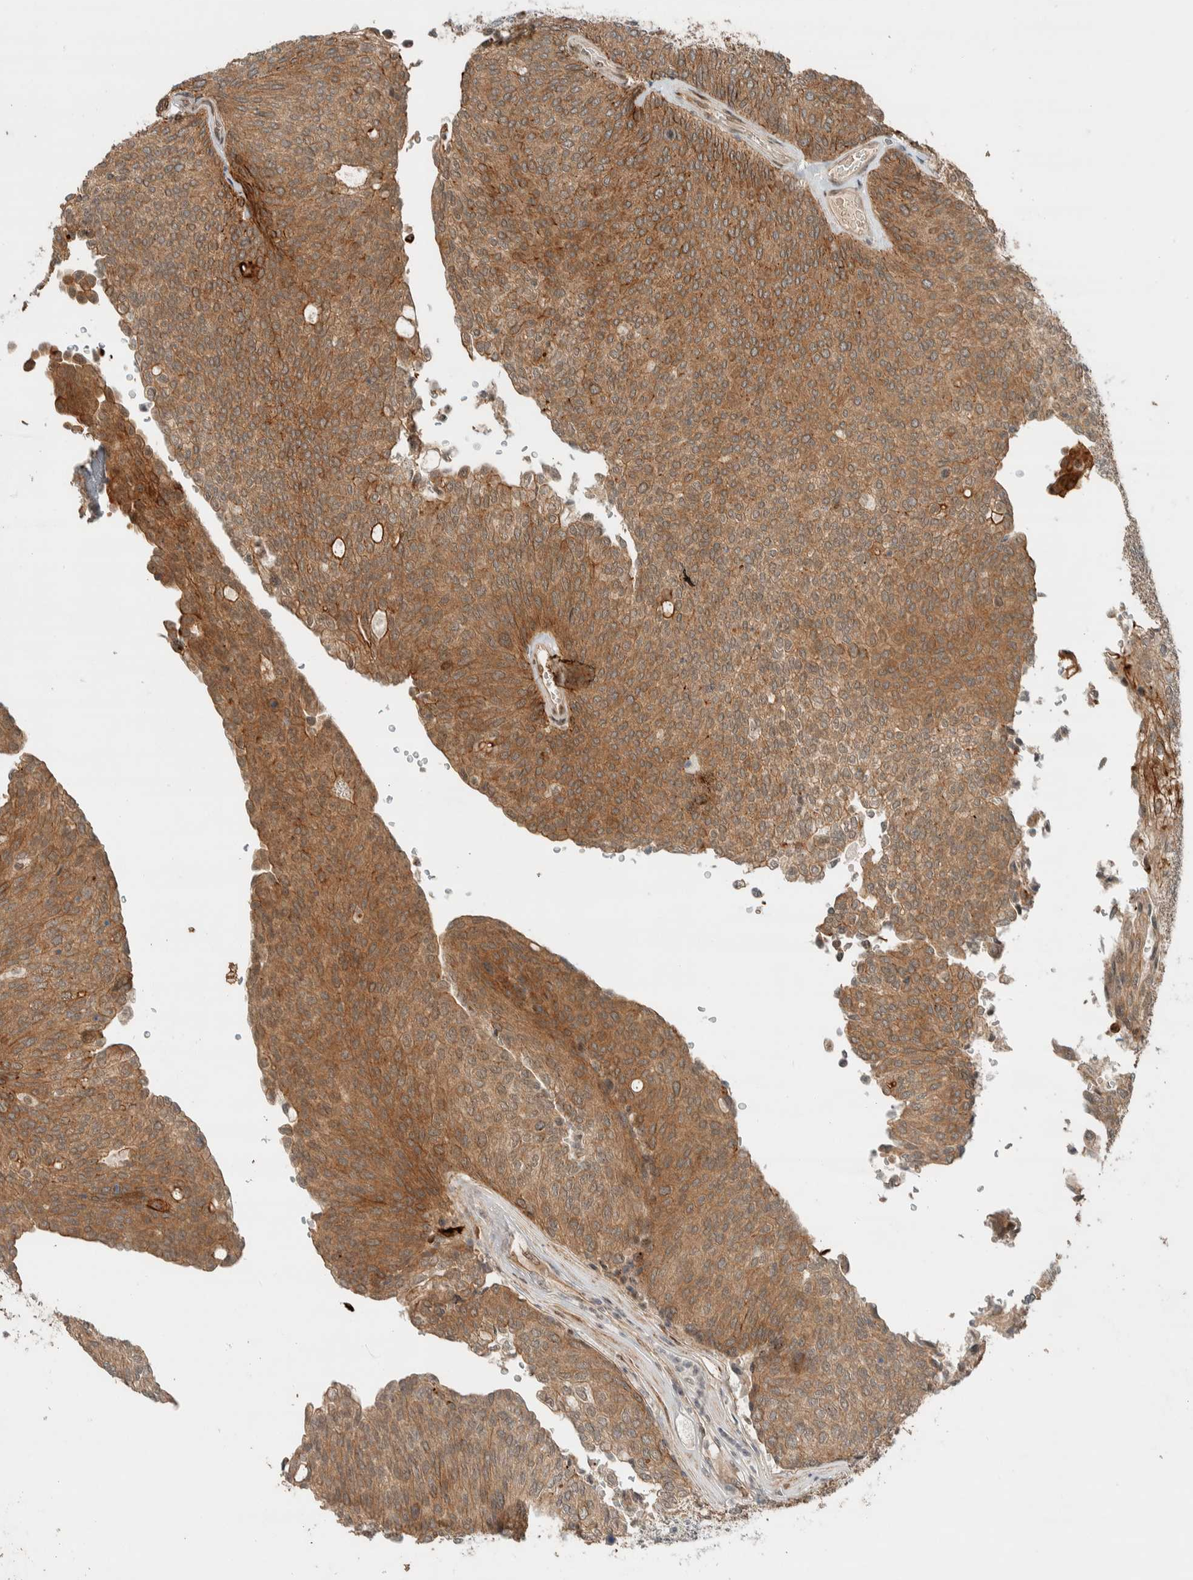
{"staining": {"intensity": "moderate", "quantity": ">75%", "location": "cytoplasmic/membranous"}, "tissue": "urothelial cancer", "cell_type": "Tumor cells", "image_type": "cancer", "snomed": [{"axis": "morphology", "description": "Urothelial carcinoma, Low grade"}, {"axis": "topography", "description": "Urinary bladder"}], "caption": "Low-grade urothelial carcinoma stained with DAB (3,3'-diaminobenzidine) IHC demonstrates medium levels of moderate cytoplasmic/membranous expression in approximately >75% of tumor cells.", "gene": "STXBP4", "patient": {"sex": "female", "age": 79}}